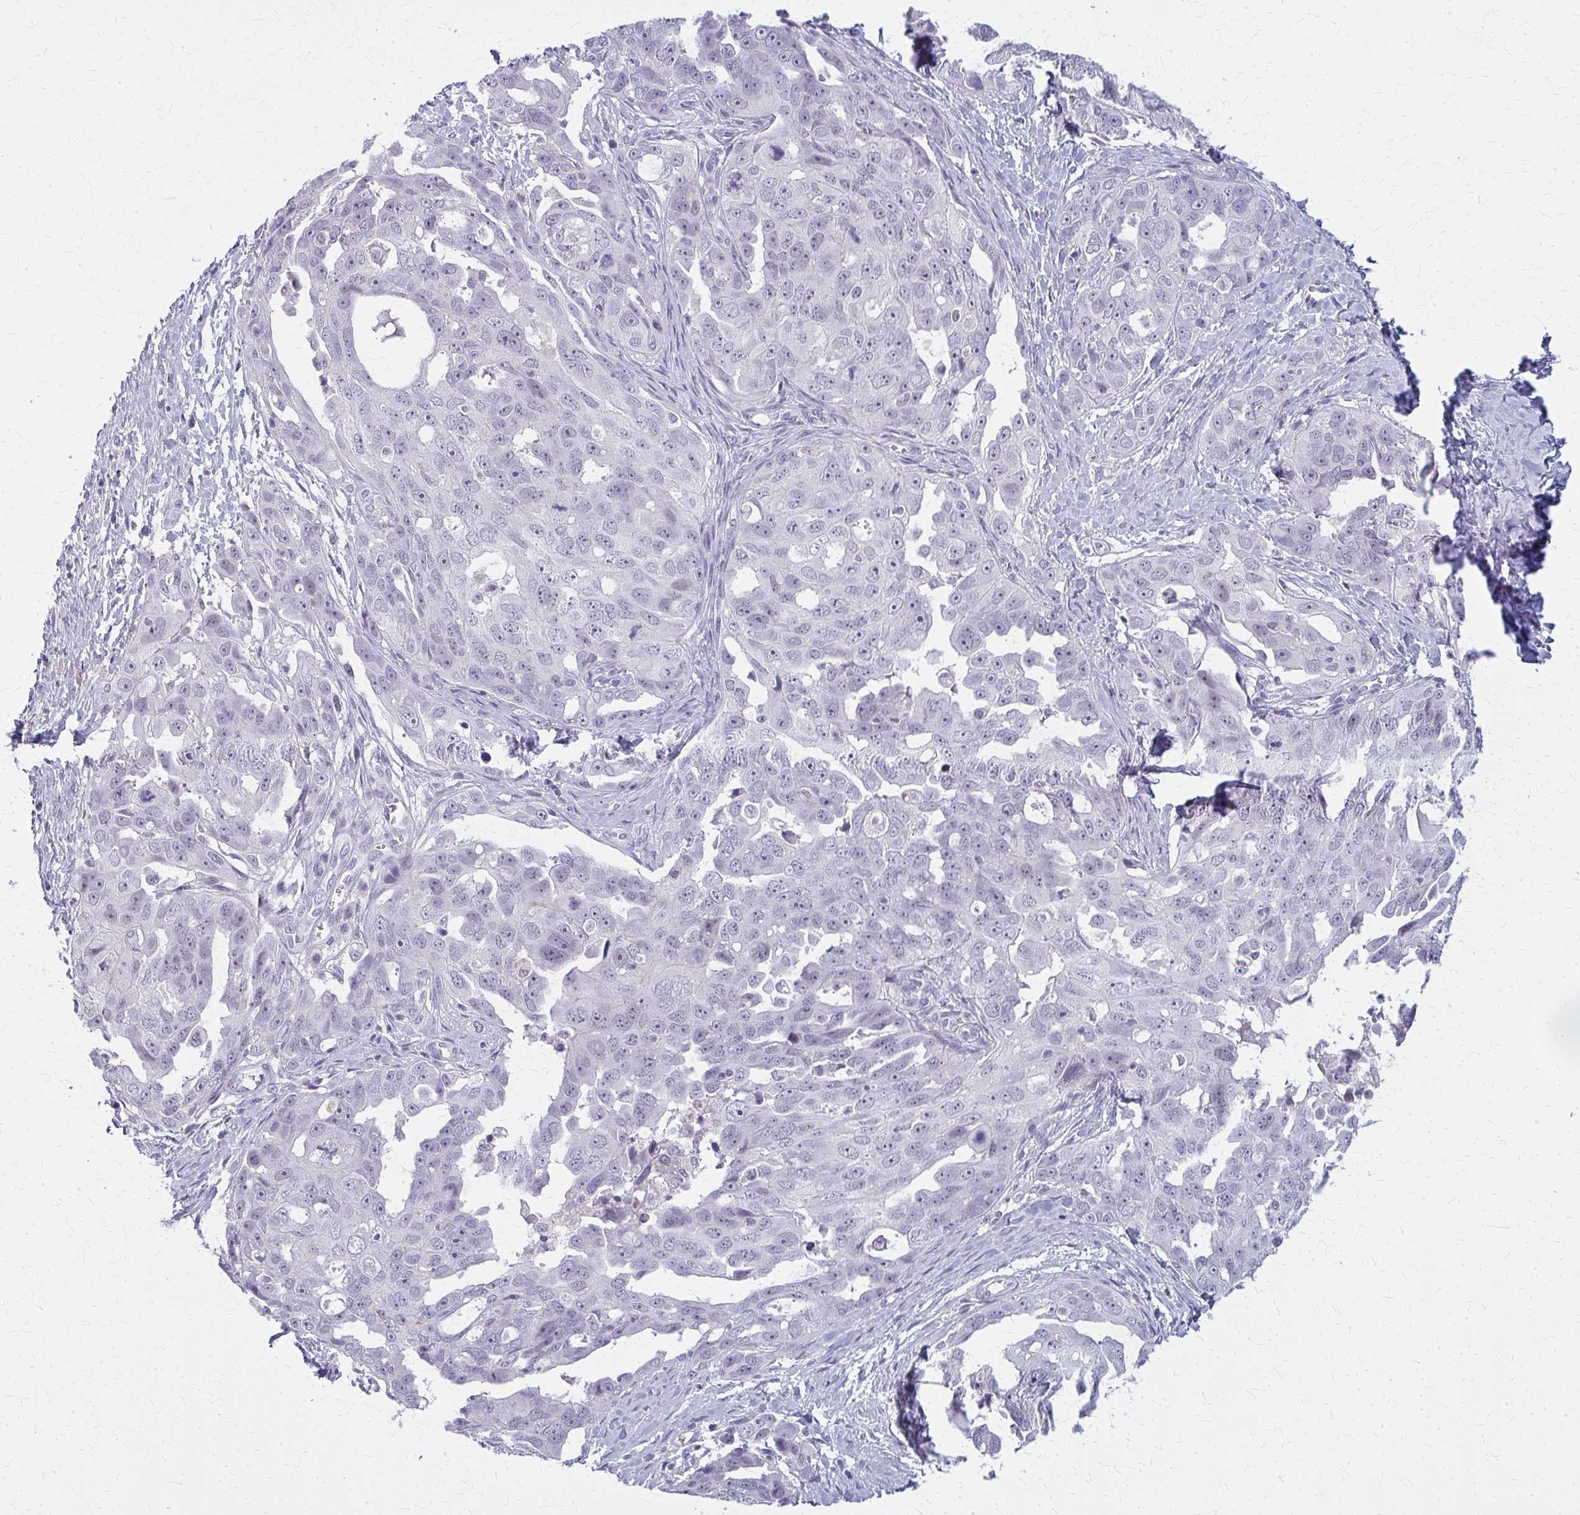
{"staining": {"intensity": "negative", "quantity": "none", "location": "none"}, "tissue": "ovarian cancer", "cell_type": "Tumor cells", "image_type": "cancer", "snomed": [{"axis": "morphology", "description": "Carcinoma, endometroid"}, {"axis": "topography", "description": "Ovary"}], "caption": "IHC photomicrograph of human ovarian cancer (endometroid carcinoma) stained for a protein (brown), which shows no expression in tumor cells.", "gene": "CASQ2", "patient": {"sex": "female", "age": 70}}